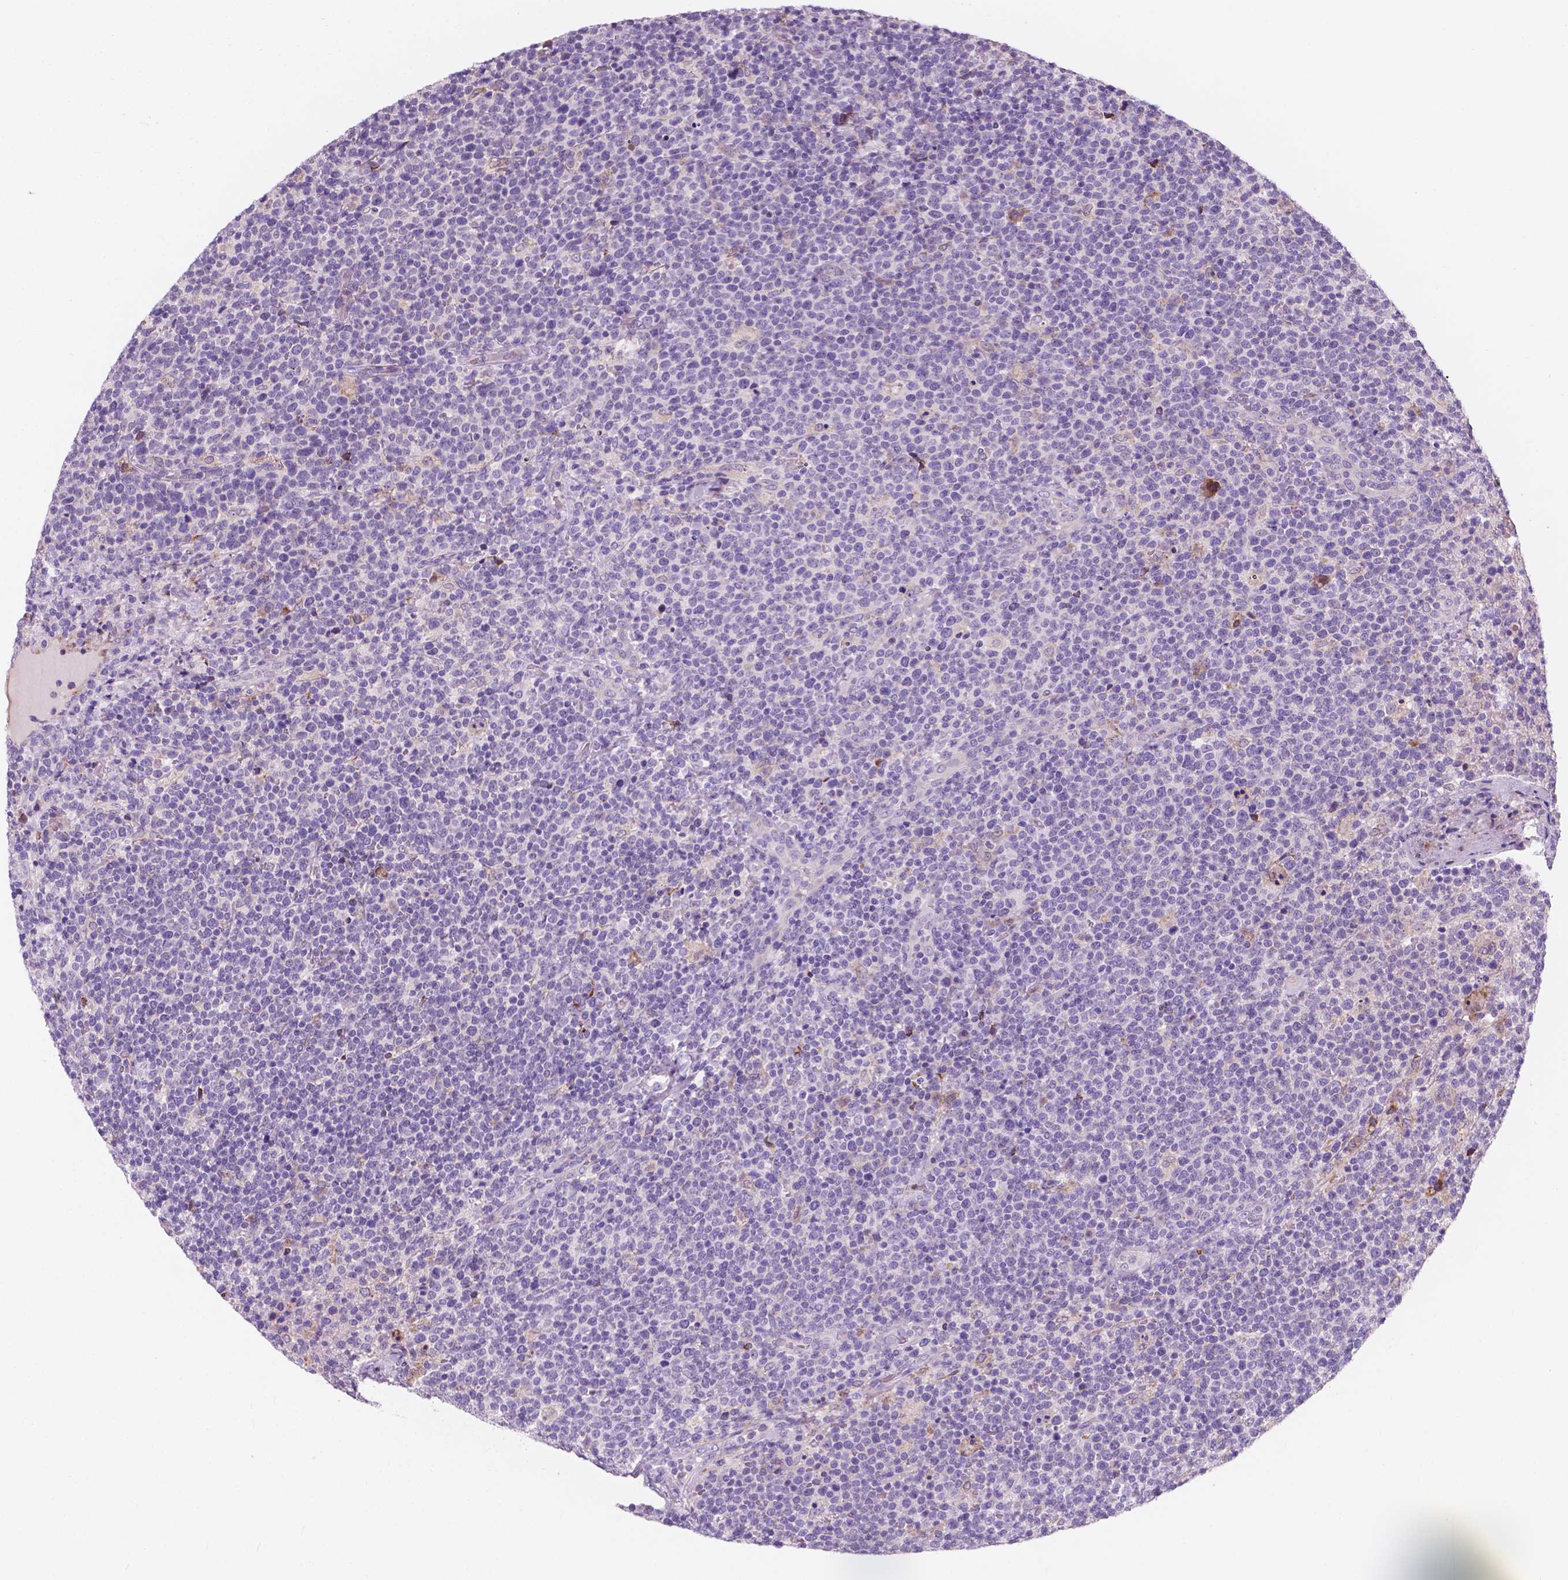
{"staining": {"intensity": "negative", "quantity": "none", "location": "none"}, "tissue": "lymphoma", "cell_type": "Tumor cells", "image_type": "cancer", "snomed": [{"axis": "morphology", "description": "Malignant lymphoma, non-Hodgkin's type, High grade"}, {"axis": "topography", "description": "Lymph node"}], "caption": "High power microscopy photomicrograph of an IHC photomicrograph of malignant lymphoma, non-Hodgkin's type (high-grade), revealing no significant expression in tumor cells.", "gene": "IREB2", "patient": {"sex": "male", "age": 61}}